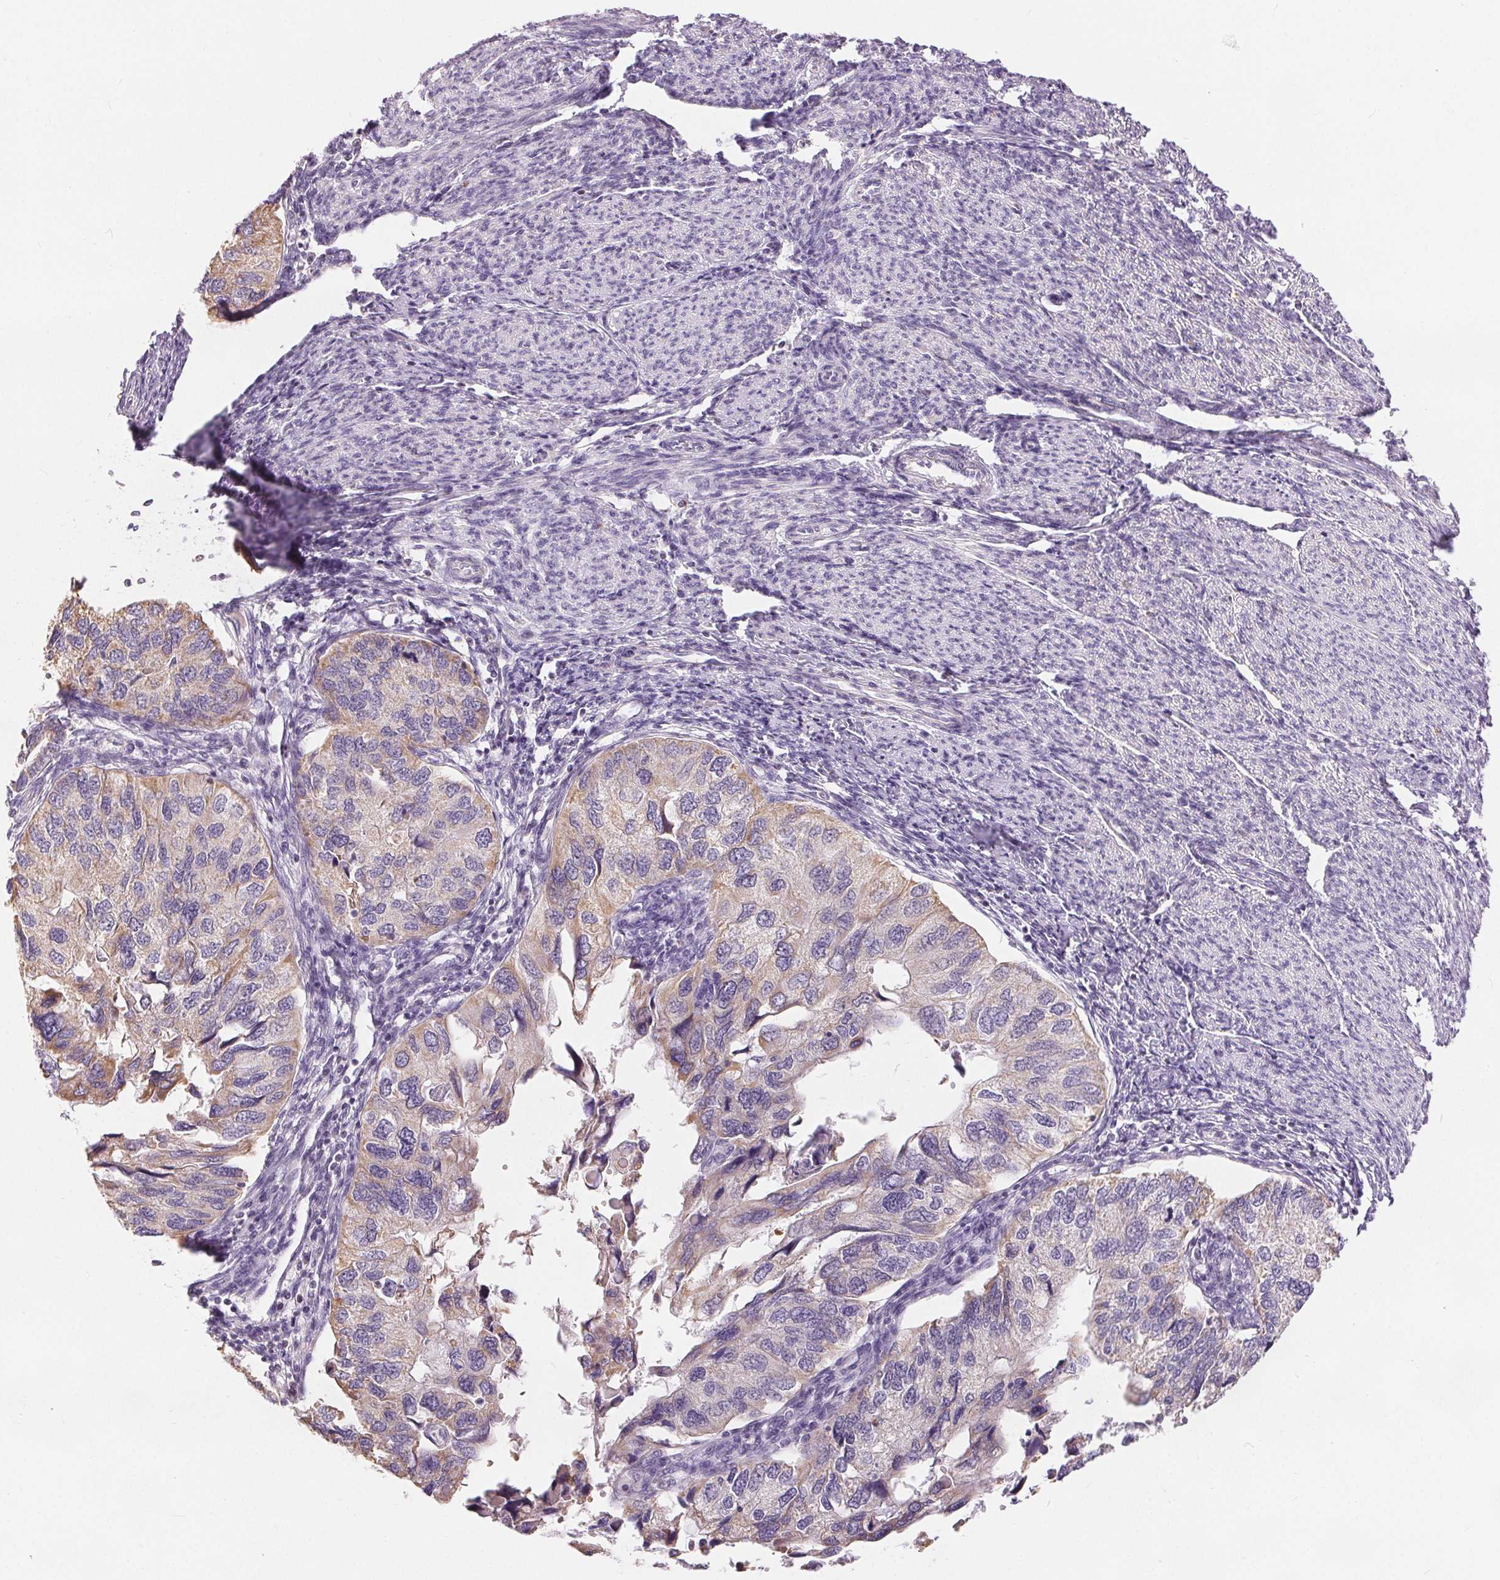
{"staining": {"intensity": "weak", "quantity": "25%-75%", "location": "cytoplasmic/membranous"}, "tissue": "endometrial cancer", "cell_type": "Tumor cells", "image_type": "cancer", "snomed": [{"axis": "morphology", "description": "Carcinoma, NOS"}, {"axis": "topography", "description": "Uterus"}], "caption": "A high-resolution photomicrograph shows immunohistochemistry (IHC) staining of endometrial cancer, which shows weak cytoplasmic/membranous positivity in approximately 25%-75% of tumor cells.", "gene": "POU2F2", "patient": {"sex": "female", "age": 76}}